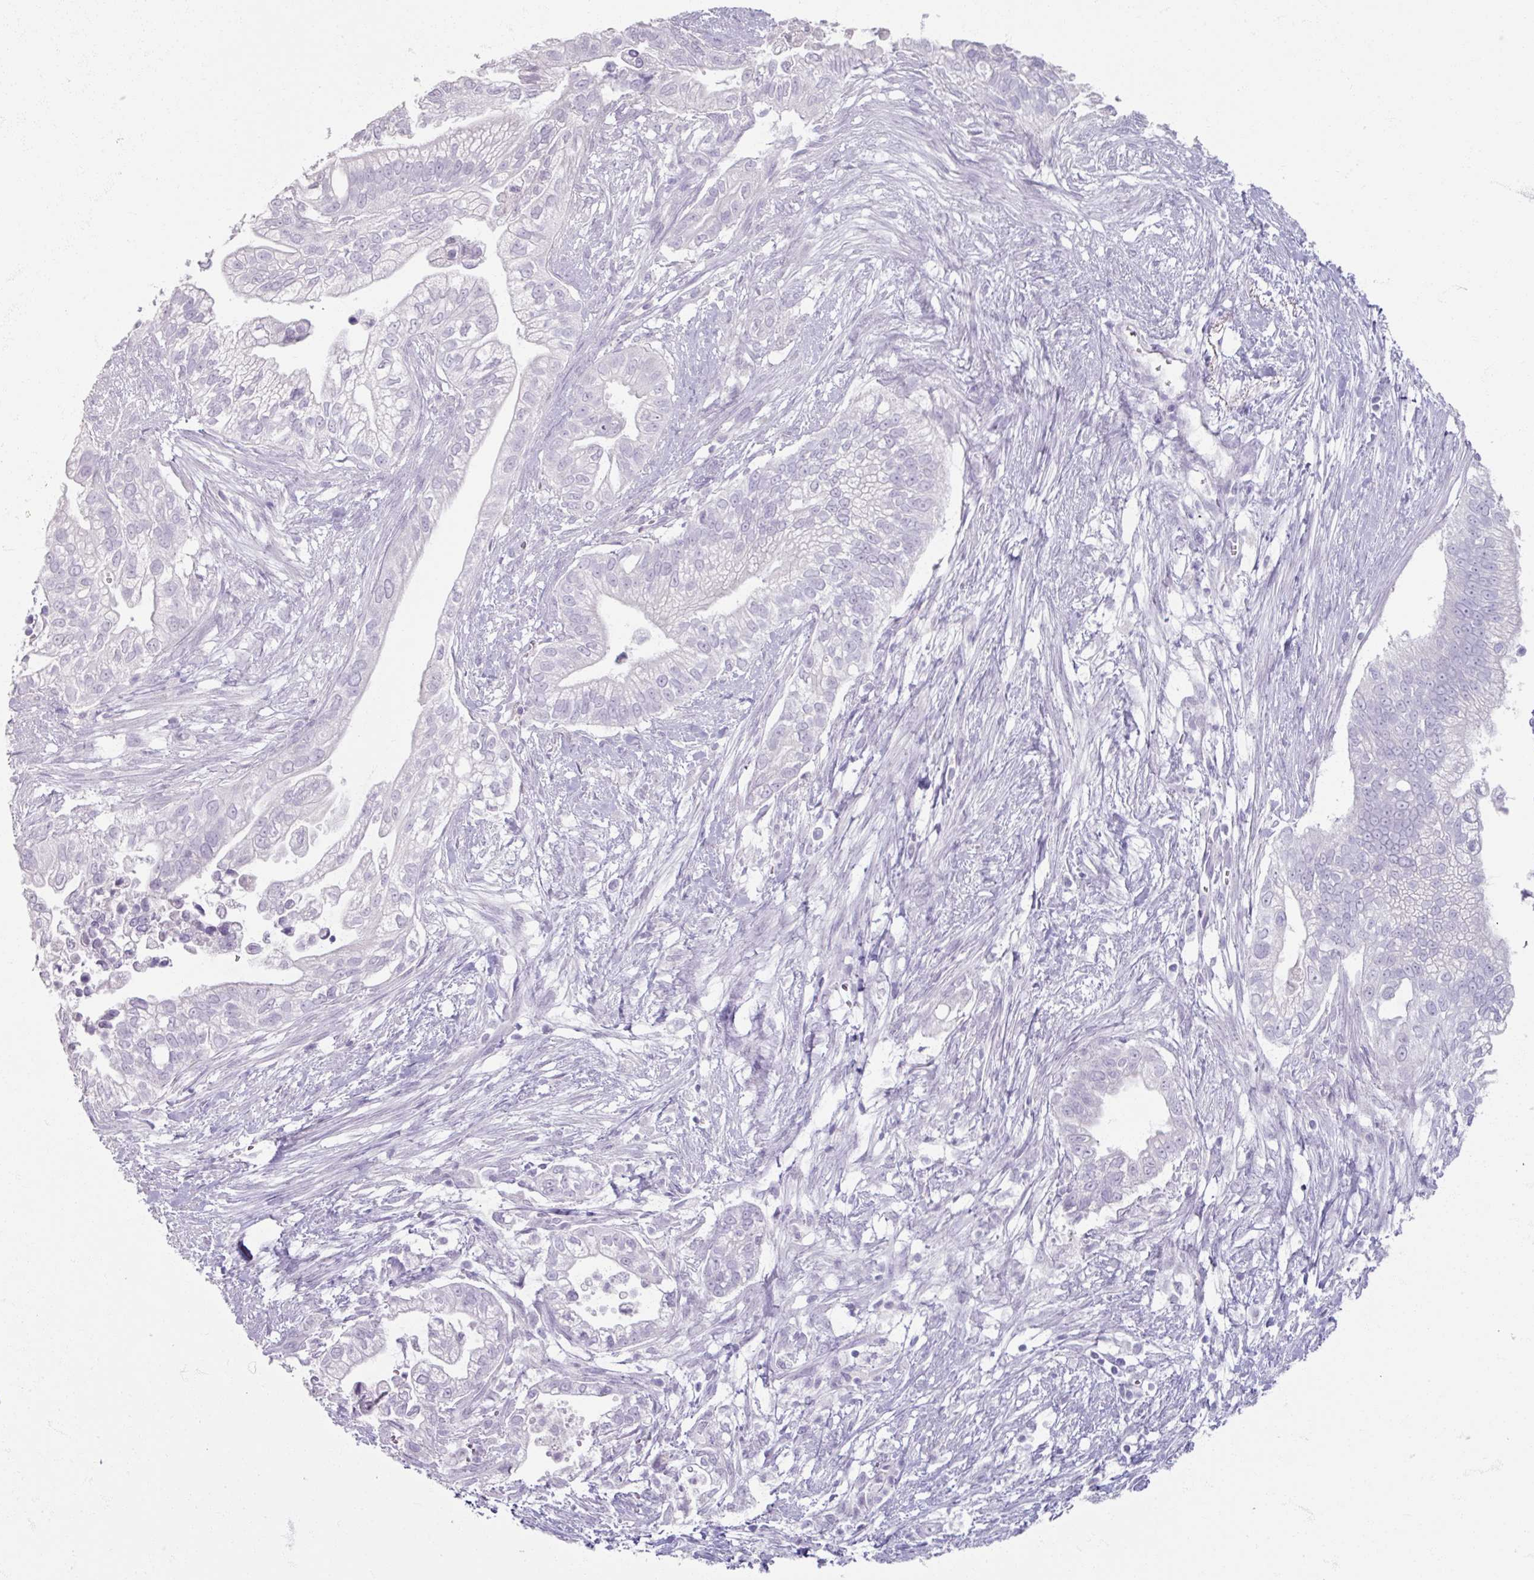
{"staining": {"intensity": "negative", "quantity": "none", "location": "none"}, "tissue": "pancreatic cancer", "cell_type": "Tumor cells", "image_type": "cancer", "snomed": [{"axis": "morphology", "description": "Adenocarcinoma, NOS"}, {"axis": "topography", "description": "Pancreas"}], "caption": "Tumor cells show no significant staining in pancreatic cancer (adenocarcinoma).", "gene": "TG", "patient": {"sex": "male", "age": 70}}